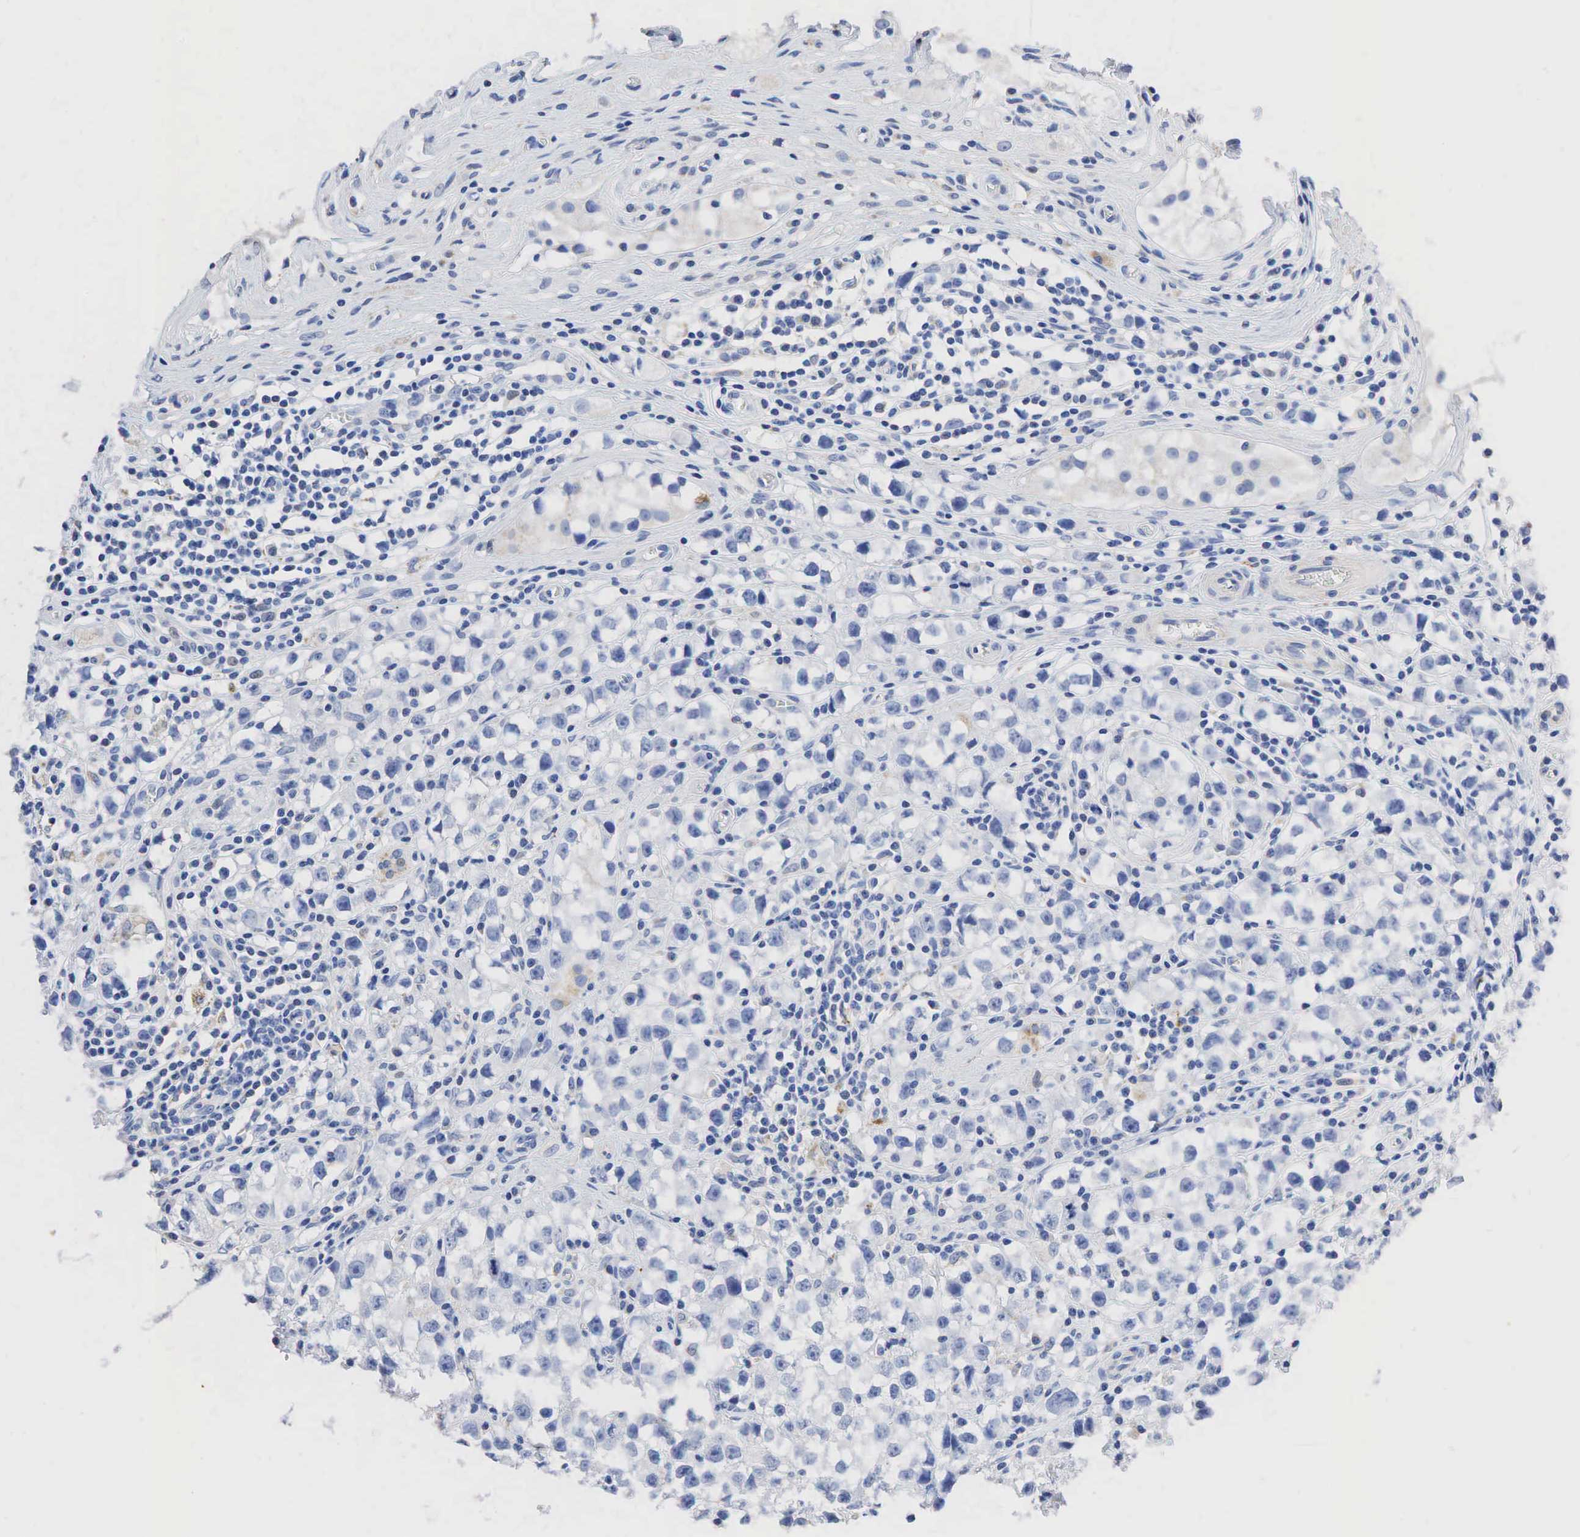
{"staining": {"intensity": "weak", "quantity": "<25%", "location": "cytoplasmic/membranous"}, "tissue": "testis cancer", "cell_type": "Tumor cells", "image_type": "cancer", "snomed": [{"axis": "morphology", "description": "Seminoma, NOS"}, {"axis": "topography", "description": "Testis"}], "caption": "A high-resolution photomicrograph shows immunohistochemistry staining of testis seminoma, which reveals no significant staining in tumor cells. (Stains: DAB IHC with hematoxylin counter stain, Microscopy: brightfield microscopy at high magnification).", "gene": "SYP", "patient": {"sex": "male", "age": 35}}